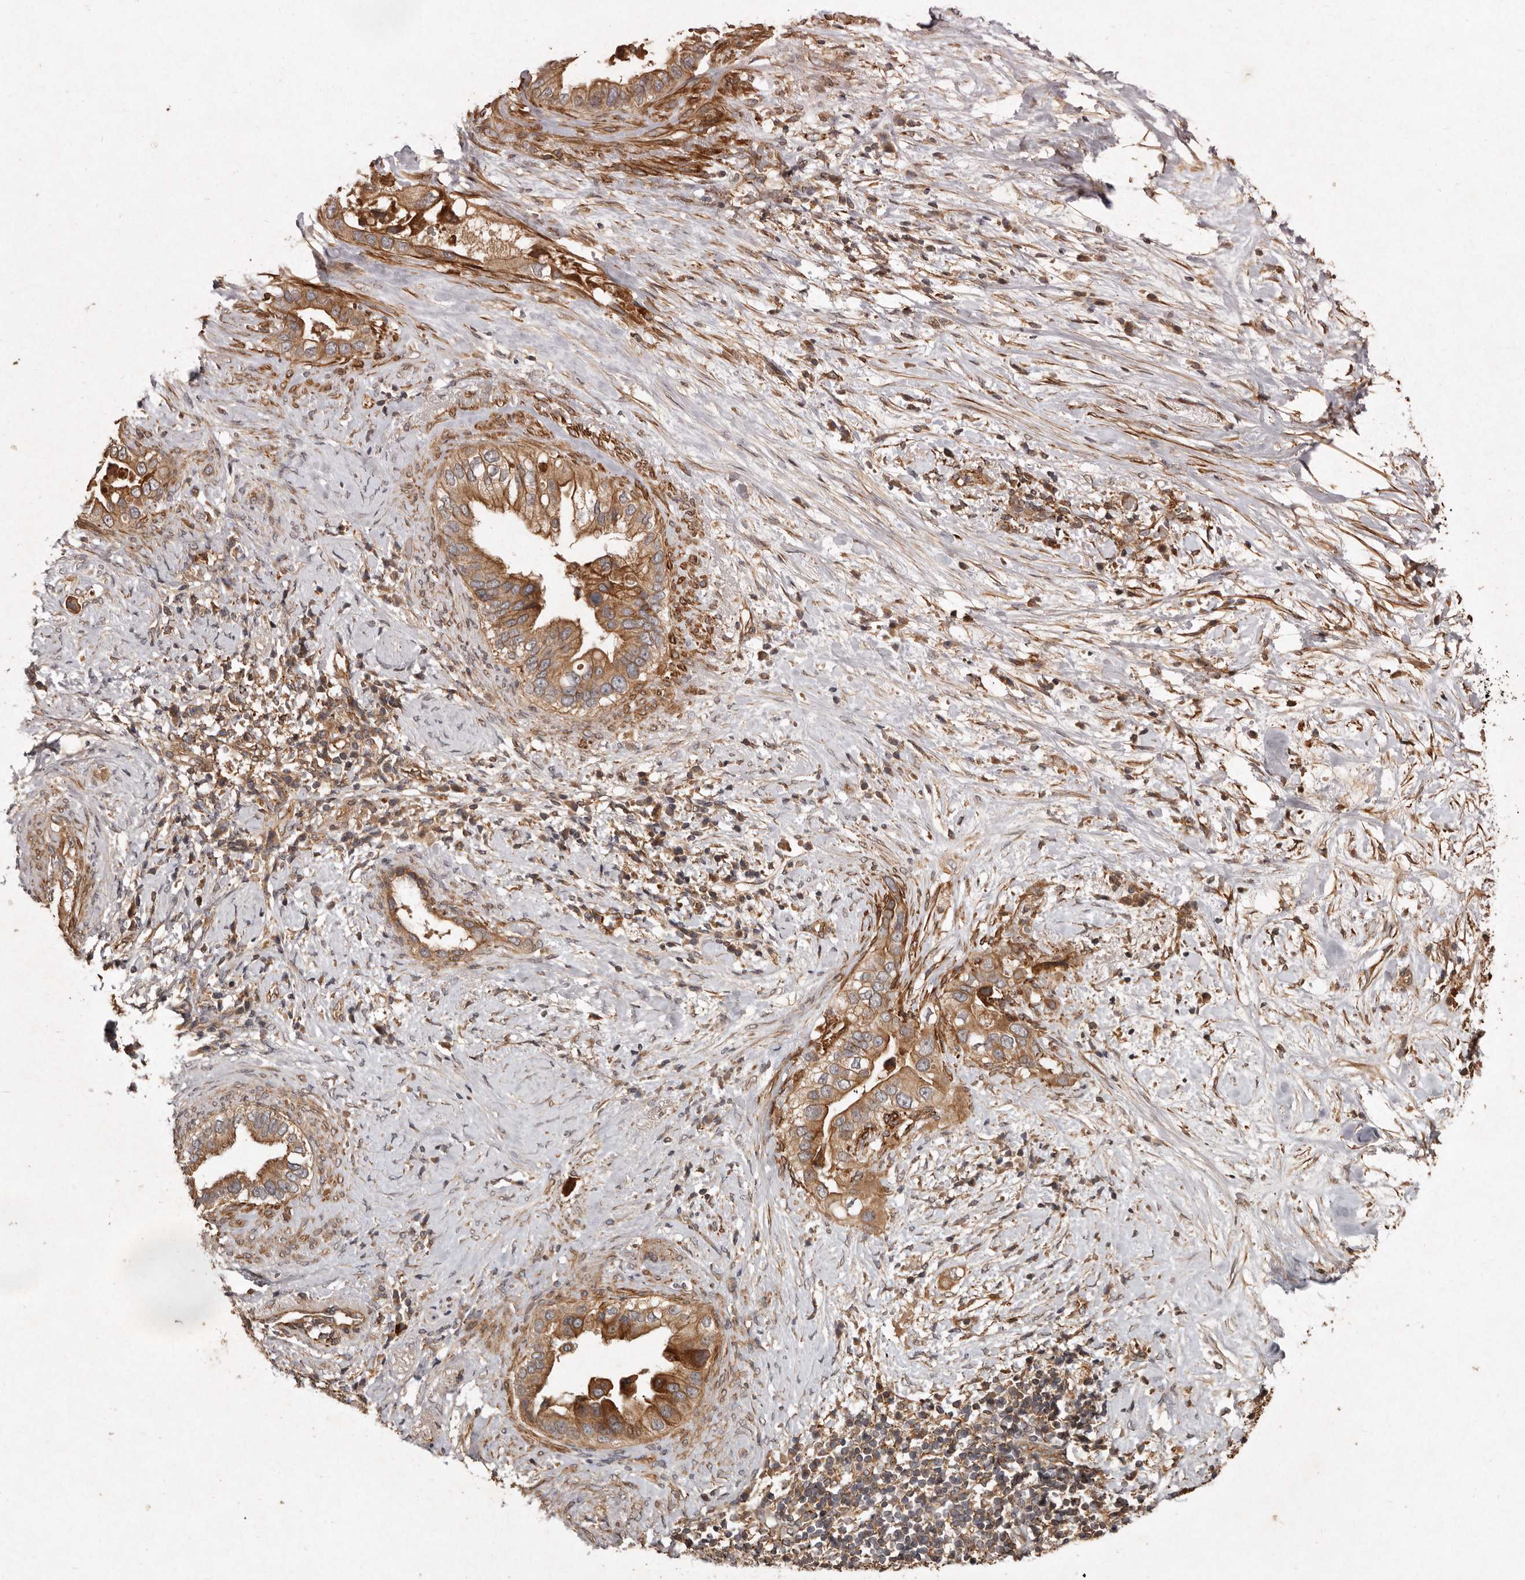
{"staining": {"intensity": "moderate", "quantity": ">75%", "location": "cytoplasmic/membranous"}, "tissue": "pancreatic cancer", "cell_type": "Tumor cells", "image_type": "cancer", "snomed": [{"axis": "morphology", "description": "Inflammation, NOS"}, {"axis": "morphology", "description": "Adenocarcinoma, NOS"}, {"axis": "topography", "description": "Pancreas"}], "caption": "Protein staining of pancreatic cancer tissue shows moderate cytoplasmic/membranous expression in approximately >75% of tumor cells. (DAB (3,3'-diaminobenzidine) IHC with brightfield microscopy, high magnification).", "gene": "SEMA3A", "patient": {"sex": "female", "age": 56}}